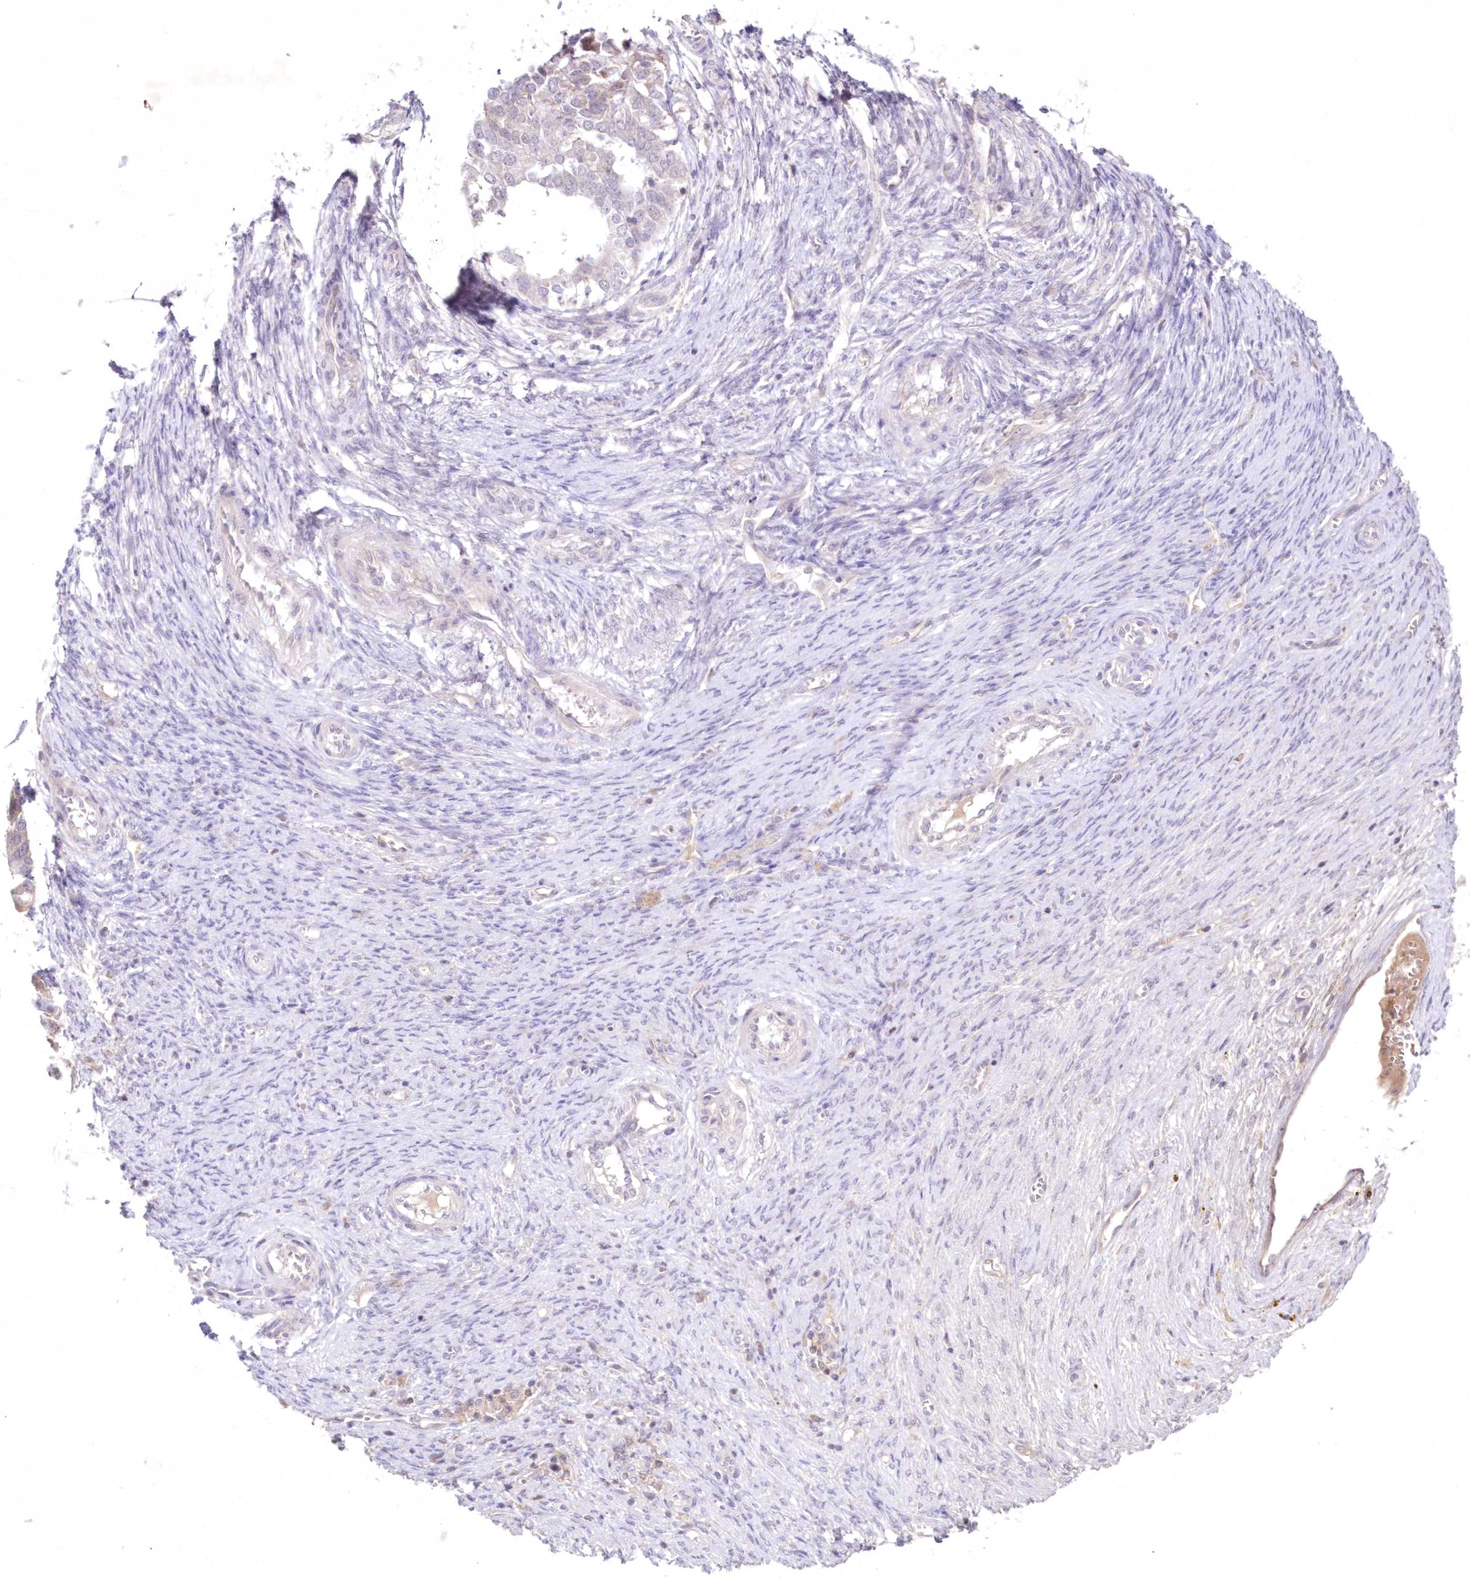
{"staining": {"intensity": "weak", "quantity": "25%-75%", "location": "cytoplasmic/membranous"}, "tissue": "ovarian cancer", "cell_type": "Tumor cells", "image_type": "cancer", "snomed": [{"axis": "morphology", "description": "Cystadenocarcinoma, serous, NOS"}, {"axis": "topography", "description": "Ovary"}], "caption": "An IHC image of tumor tissue is shown. Protein staining in brown highlights weak cytoplasmic/membranous positivity in serous cystadenocarcinoma (ovarian) within tumor cells.", "gene": "NEU4", "patient": {"sex": "female", "age": 44}}